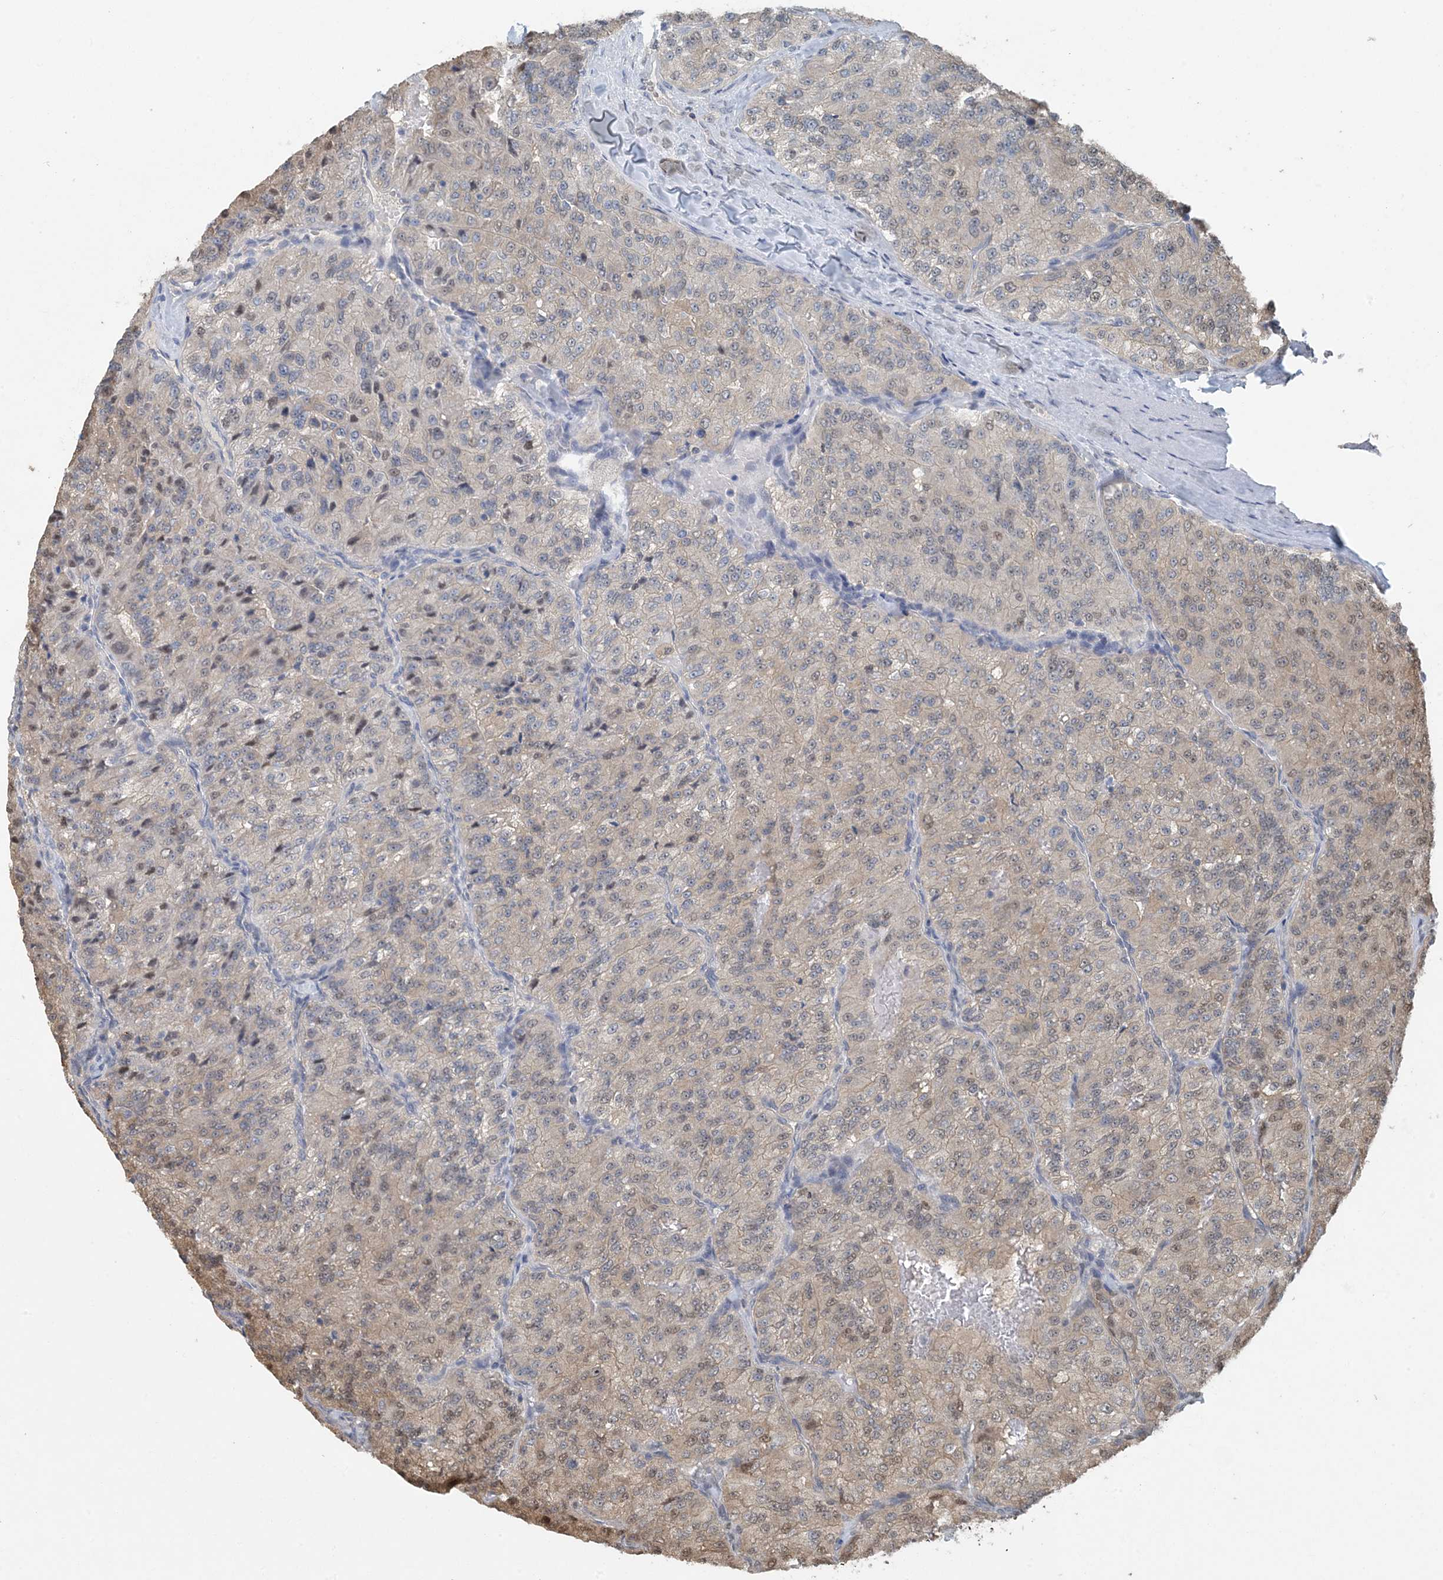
{"staining": {"intensity": "weak", "quantity": "25%-75%", "location": "cytoplasmic/membranous,nuclear"}, "tissue": "renal cancer", "cell_type": "Tumor cells", "image_type": "cancer", "snomed": [{"axis": "morphology", "description": "Adenocarcinoma, NOS"}, {"axis": "topography", "description": "Kidney"}], "caption": "This is an image of IHC staining of renal adenocarcinoma, which shows weak positivity in the cytoplasmic/membranous and nuclear of tumor cells.", "gene": "HIKESHI", "patient": {"sex": "female", "age": 63}}